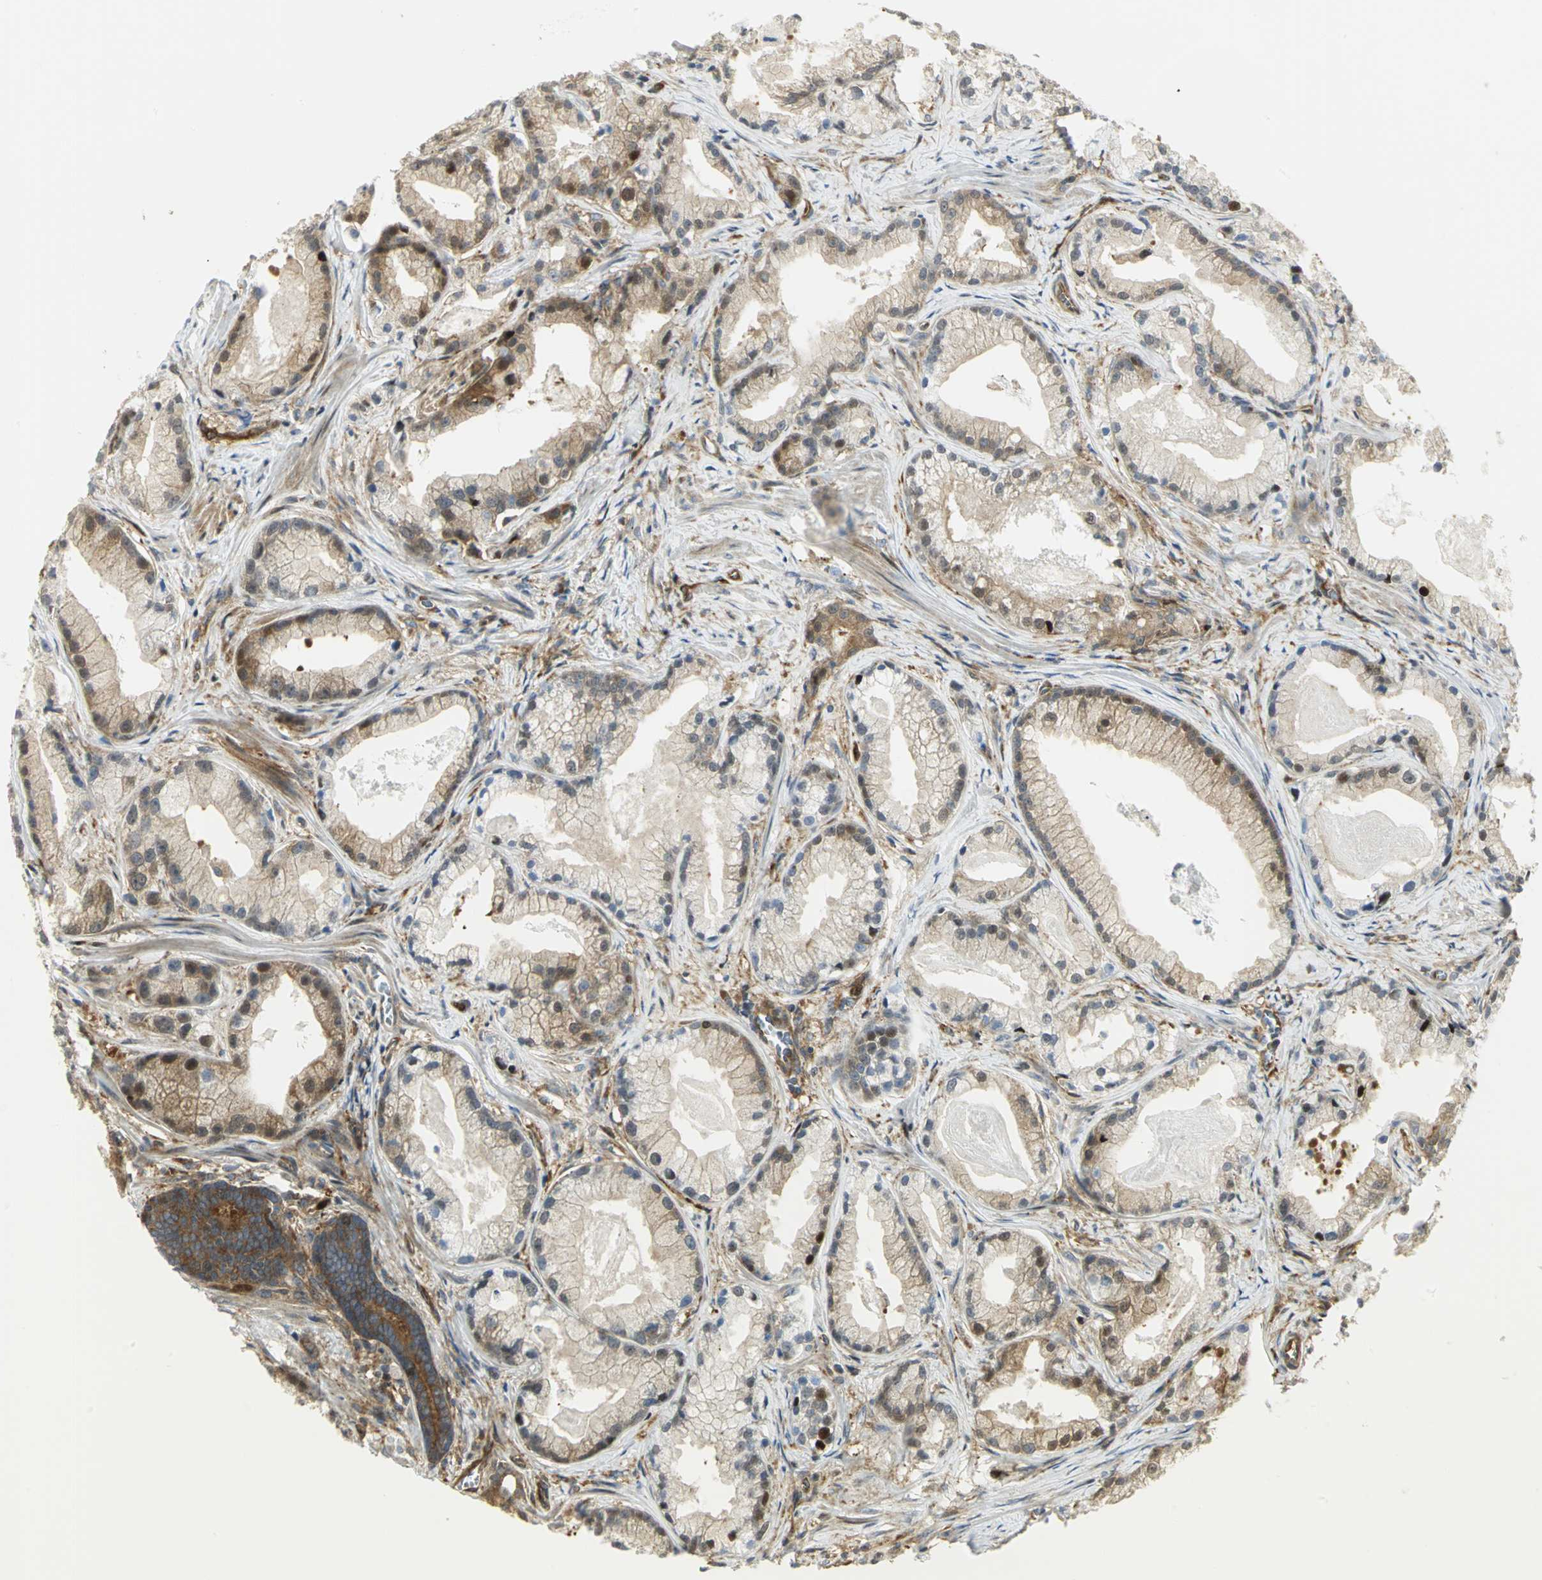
{"staining": {"intensity": "moderate", "quantity": ">75%", "location": "cytoplasmic/membranous"}, "tissue": "prostate cancer", "cell_type": "Tumor cells", "image_type": "cancer", "snomed": [{"axis": "morphology", "description": "Adenocarcinoma, Low grade"}, {"axis": "topography", "description": "Prostate"}], "caption": "The image displays a brown stain indicating the presence of a protein in the cytoplasmic/membranous of tumor cells in low-grade adenocarcinoma (prostate). (DAB (3,3'-diaminobenzidine) = brown stain, brightfield microscopy at high magnification).", "gene": "EEA1", "patient": {"sex": "male", "age": 59}}